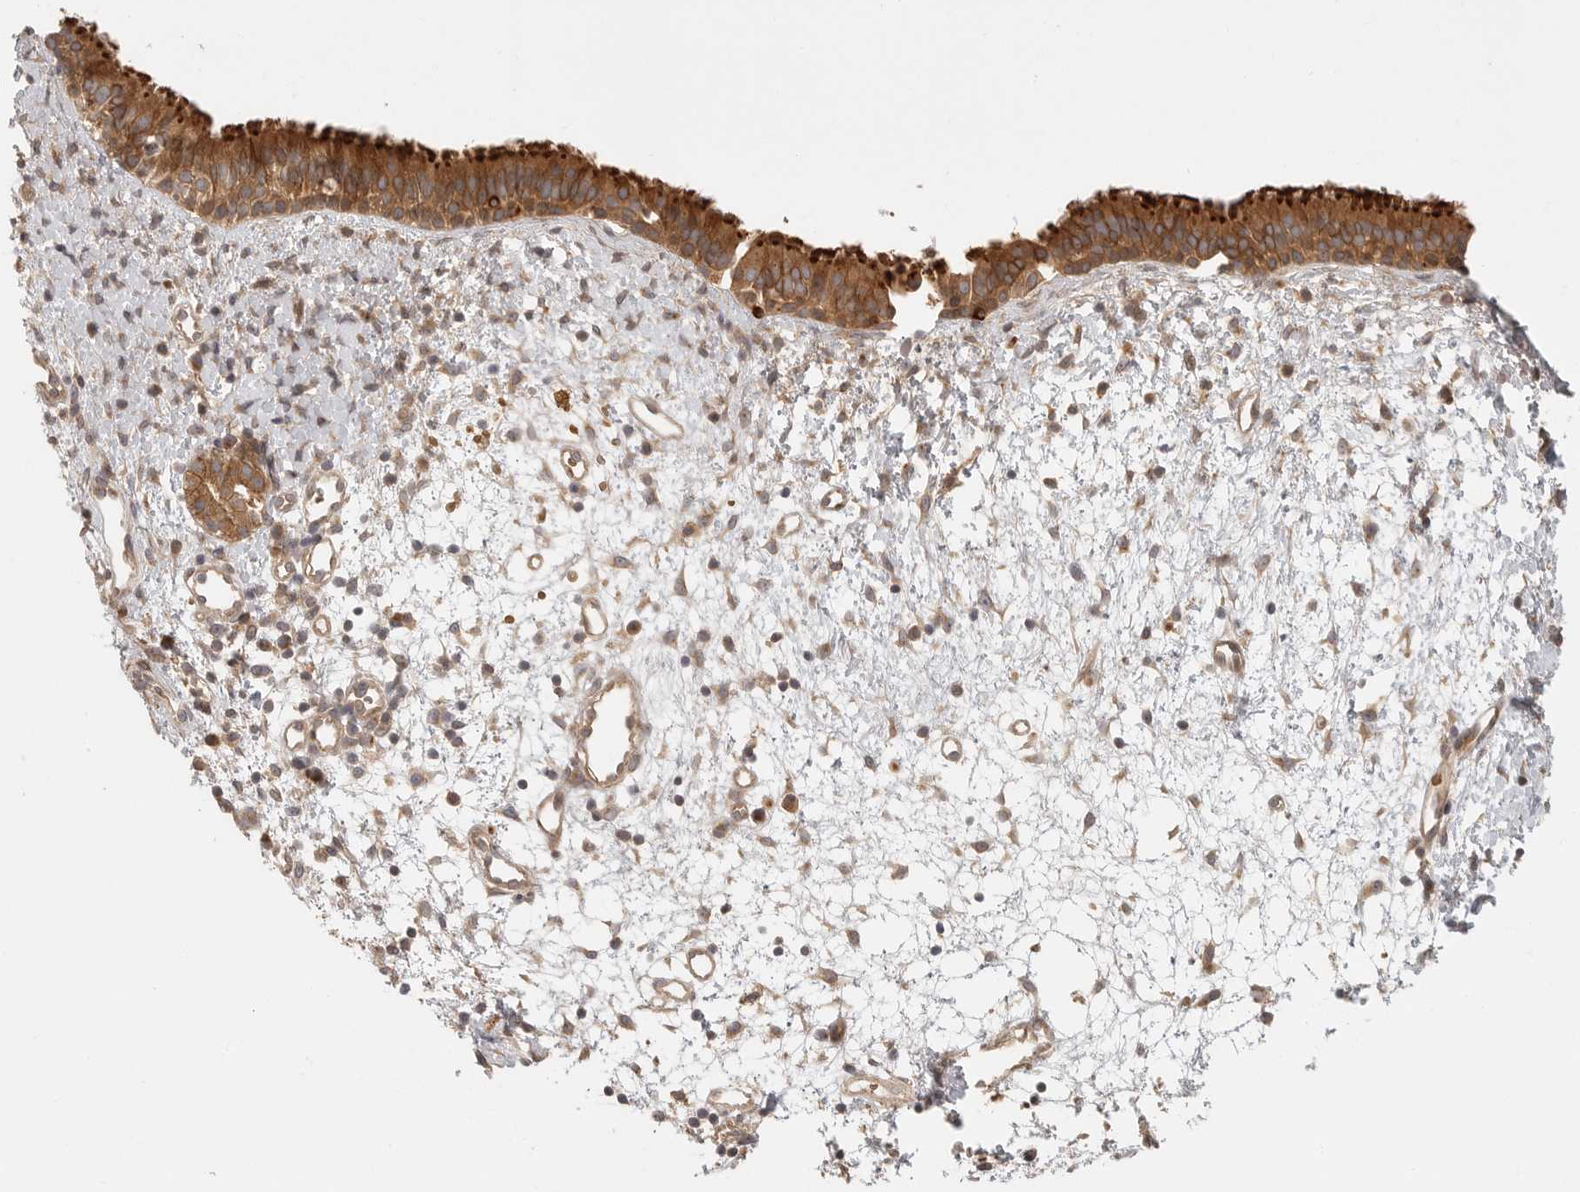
{"staining": {"intensity": "strong", "quantity": ">75%", "location": "cytoplasmic/membranous"}, "tissue": "nasopharynx", "cell_type": "Respiratory epithelial cells", "image_type": "normal", "snomed": [{"axis": "morphology", "description": "Normal tissue, NOS"}, {"axis": "topography", "description": "Nasopharynx"}], "caption": "High-power microscopy captured an immunohistochemistry micrograph of normal nasopharynx, revealing strong cytoplasmic/membranous expression in about >75% of respiratory epithelial cells.", "gene": "CCPG1", "patient": {"sex": "male", "age": 22}}